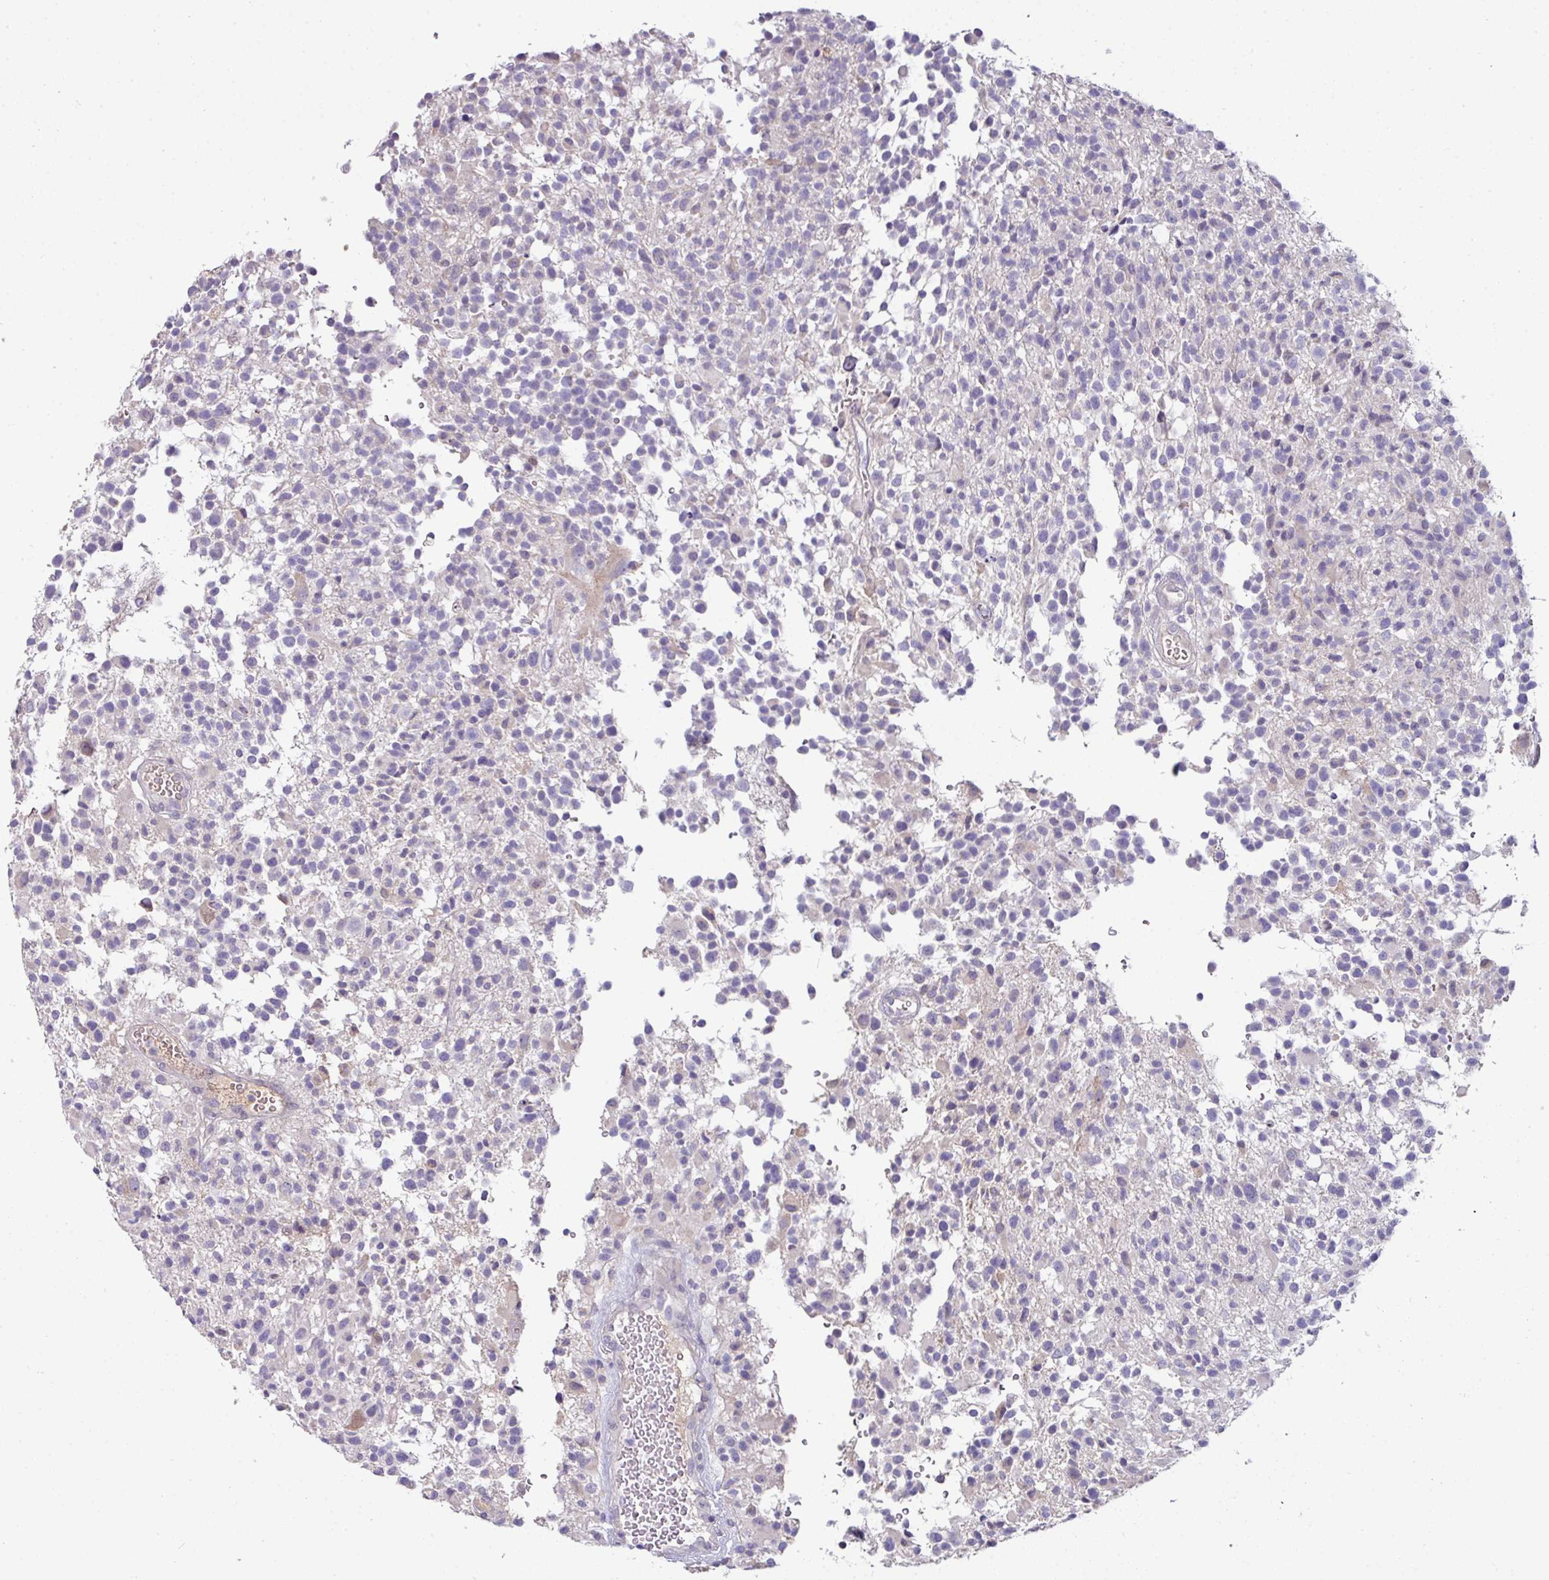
{"staining": {"intensity": "negative", "quantity": "none", "location": "none"}, "tissue": "glioma", "cell_type": "Tumor cells", "image_type": "cancer", "snomed": [{"axis": "morphology", "description": "Glioma, malignant, High grade"}, {"axis": "morphology", "description": "Glioblastoma, NOS"}, {"axis": "topography", "description": "Brain"}], "caption": "IHC image of neoplastic tissue: human glioma stained with DAB shows no significant protein staining in tumor cells.", "gene": "SLAMF6", "patient": {"sex": "male", "age": 60}}